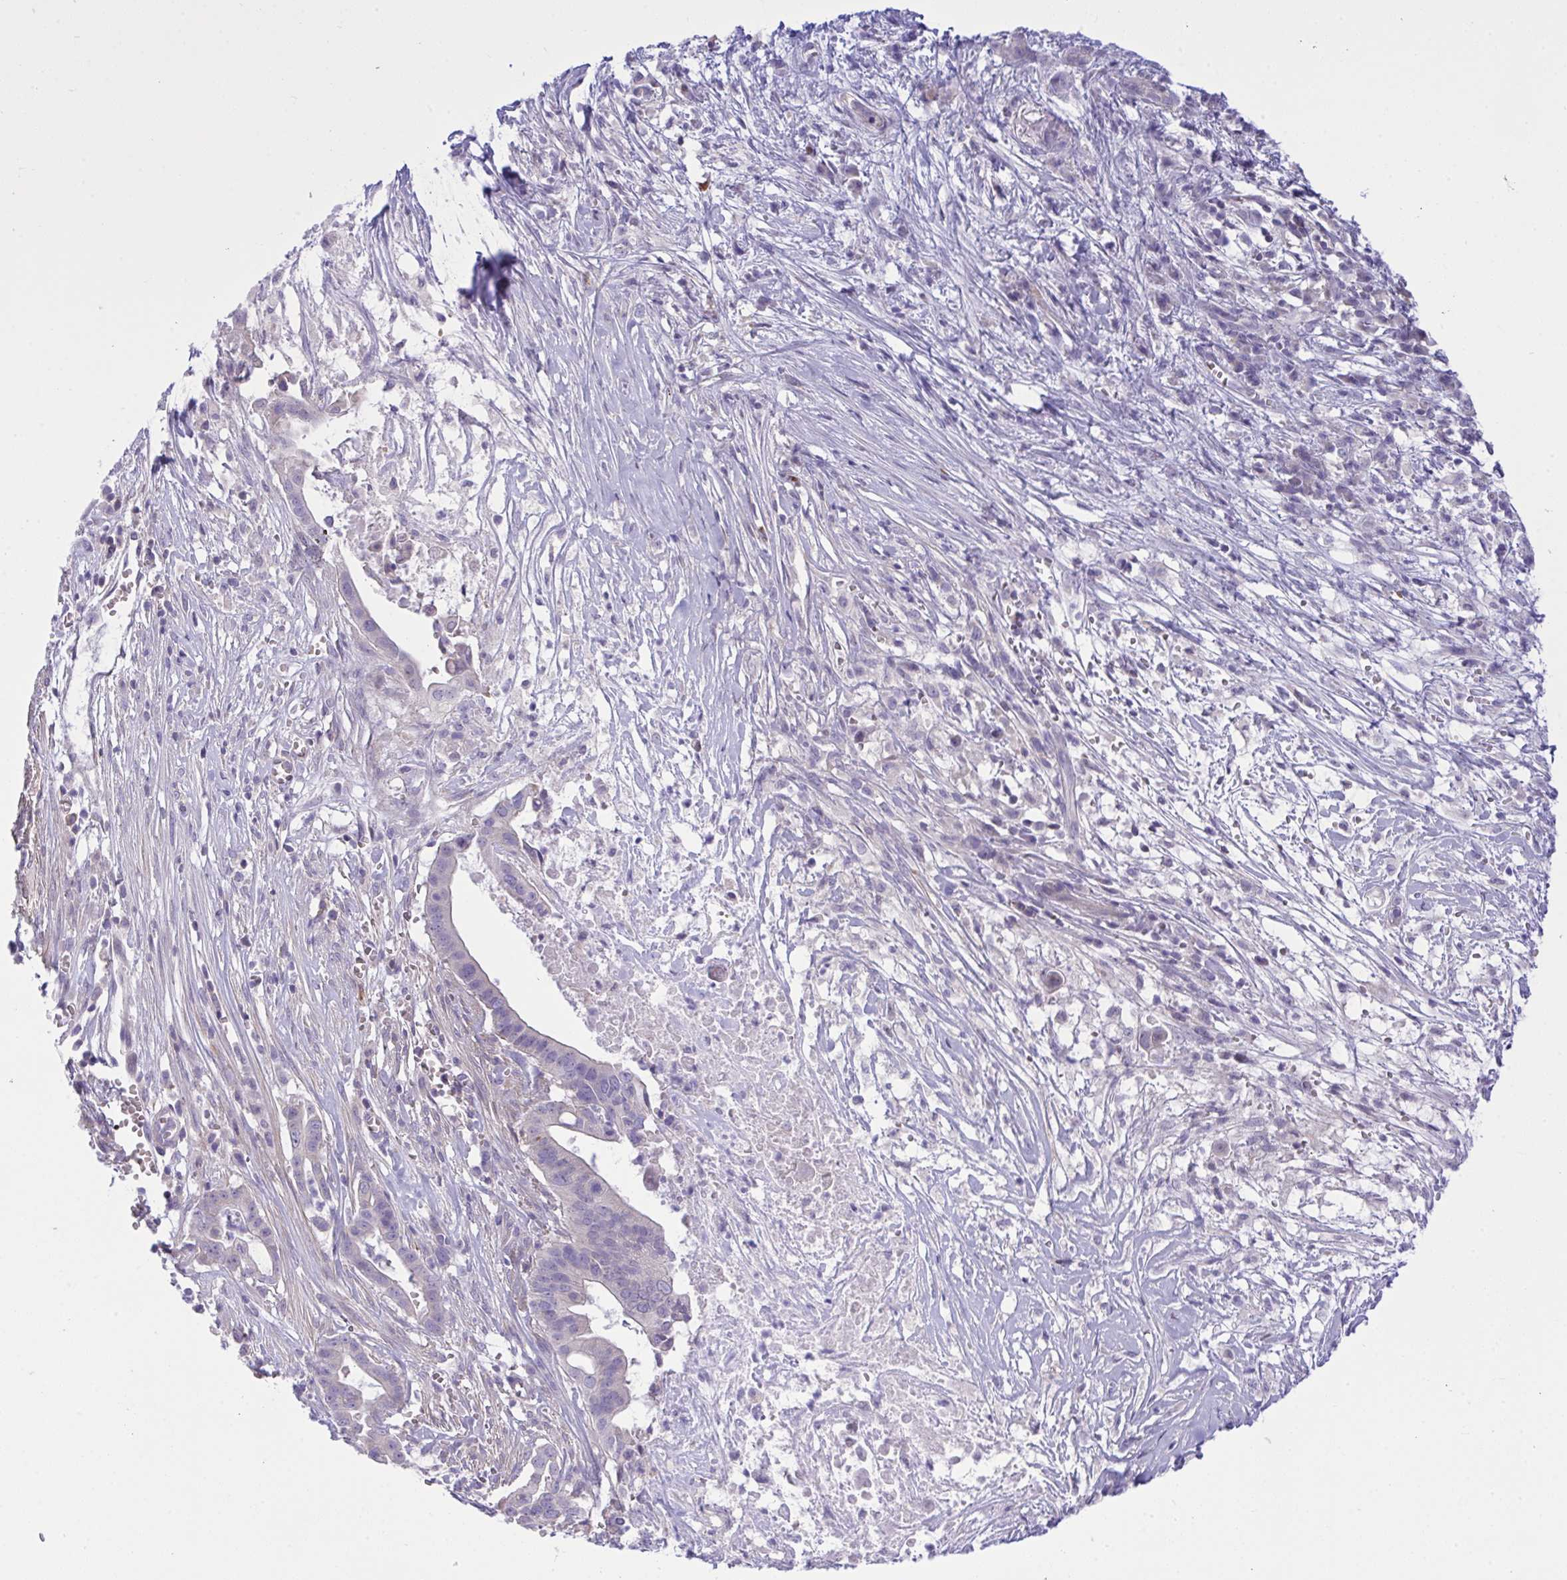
{"staining": {"intensity": "negative", "quantity": "none", "location": "none"}, "tissue": "pancreatic cancer", "cell_type": "Tumor cells", "image_type": "cancer", "snomed": [{"axis": "morphology", "description": "Adenocarcinoma, NOS"}, {"axis": "topography", "description": "Pancreas"}], "caption": "The IHC photomicrograph has no significant expression in tumor cells of pancreatic cancer (adenocarcinoma) tissue.", "gene": "WDR97", "patient": {"sex": "male", "age": 61}}